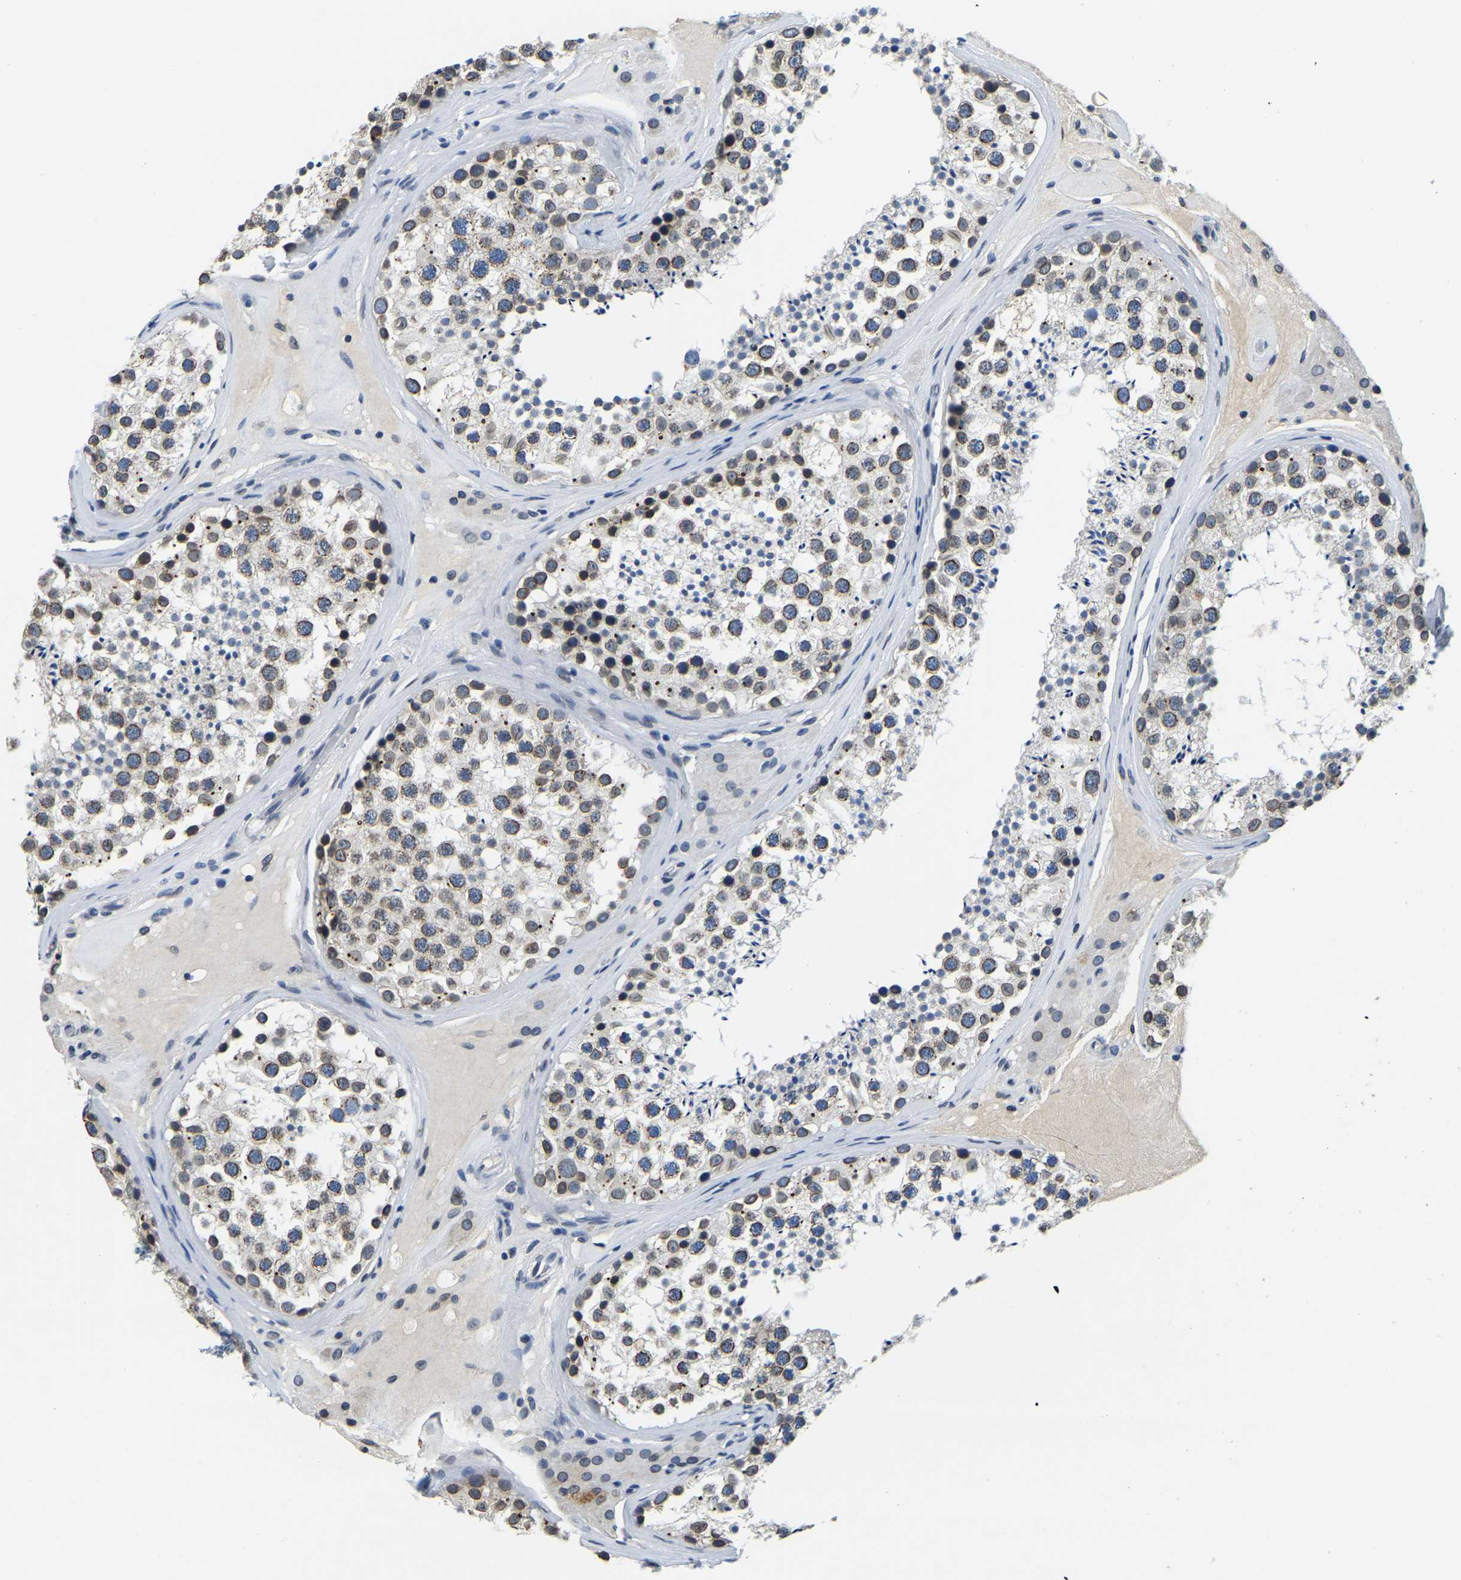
{"staining": {"intensity": "moderate", "quantity": ">75%", "location": "cytoplasmic/membranous,nuclear"}, "tissue": "testis", "cell_type": "Cells in seminiferous ducts", "image_type": "normal", "snomed": [{"axis": "morphology", "description": "Normal tissue, NOS"}, {"axis": "topography", "description": "Testis"}], "caption": "DAB immunohistochemical staining of normal human testis shows moderate cytoplasmic/membranous,nuclear protein staining in approximately >75% of cells in seminiferous ducts. (IHC, brightfield microscopy, high magnification).", "gene": "RANBP2", "patient": {"sex": "male", "age": 46}}